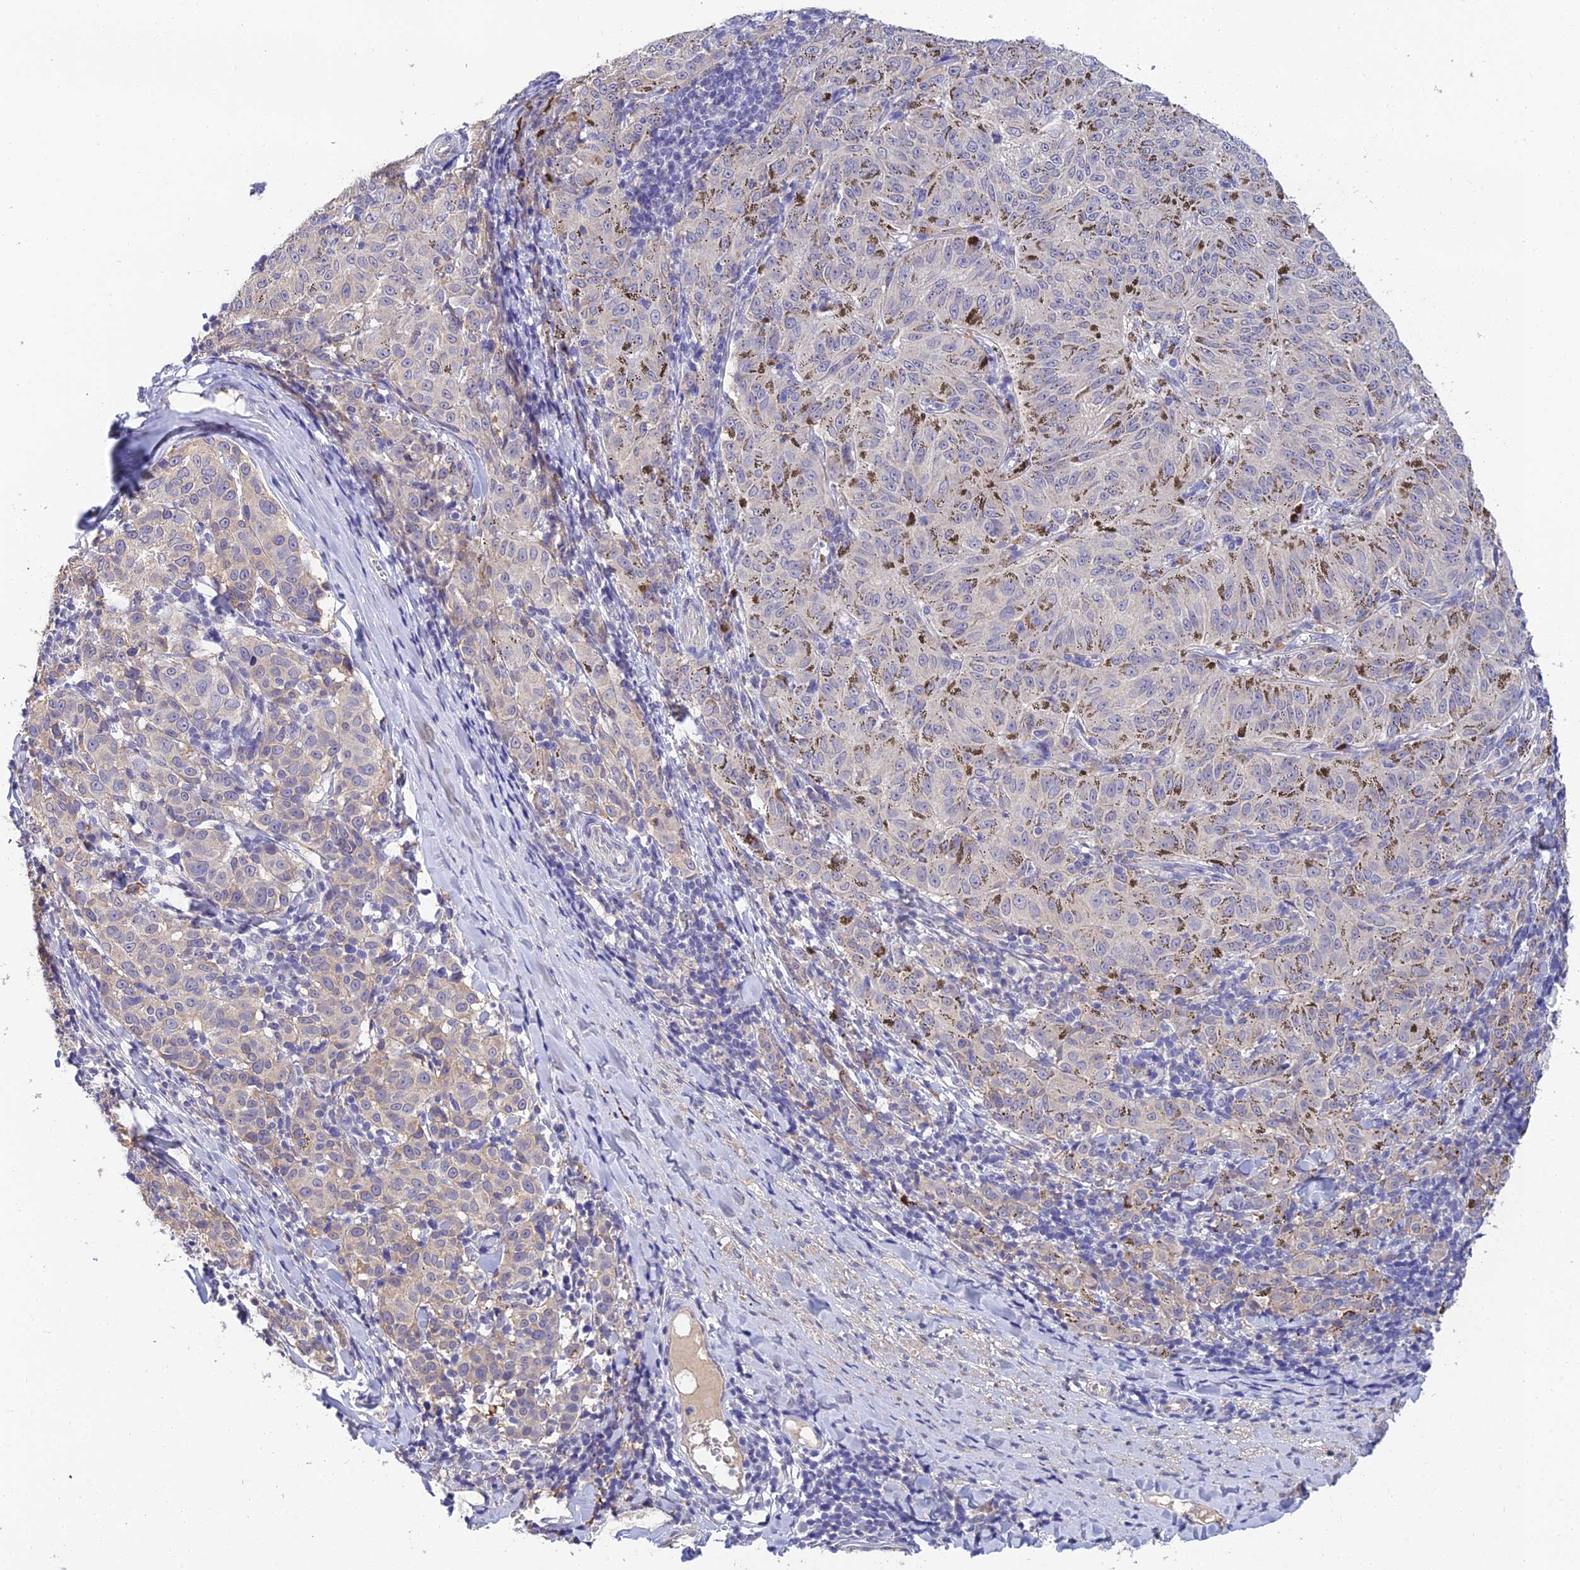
{"staining": {"intensity": "negative", "quantity": "none", "location": "none"}, "tissue": "melanoma", "cell_type": "Tumor cells", "image_type": "cancer", "snomed": [{"axis": "morphology", "description": "Malignant melanoma, NOS"}, {"axis": "topography", "description": "Skin"}], "caption": "This is an immunohistochemistry photomicrograph of melanoma. There is no positivity in tumor cells.", "gene": "HOXB1", "patient": {"sex": "female", "age": 72}}